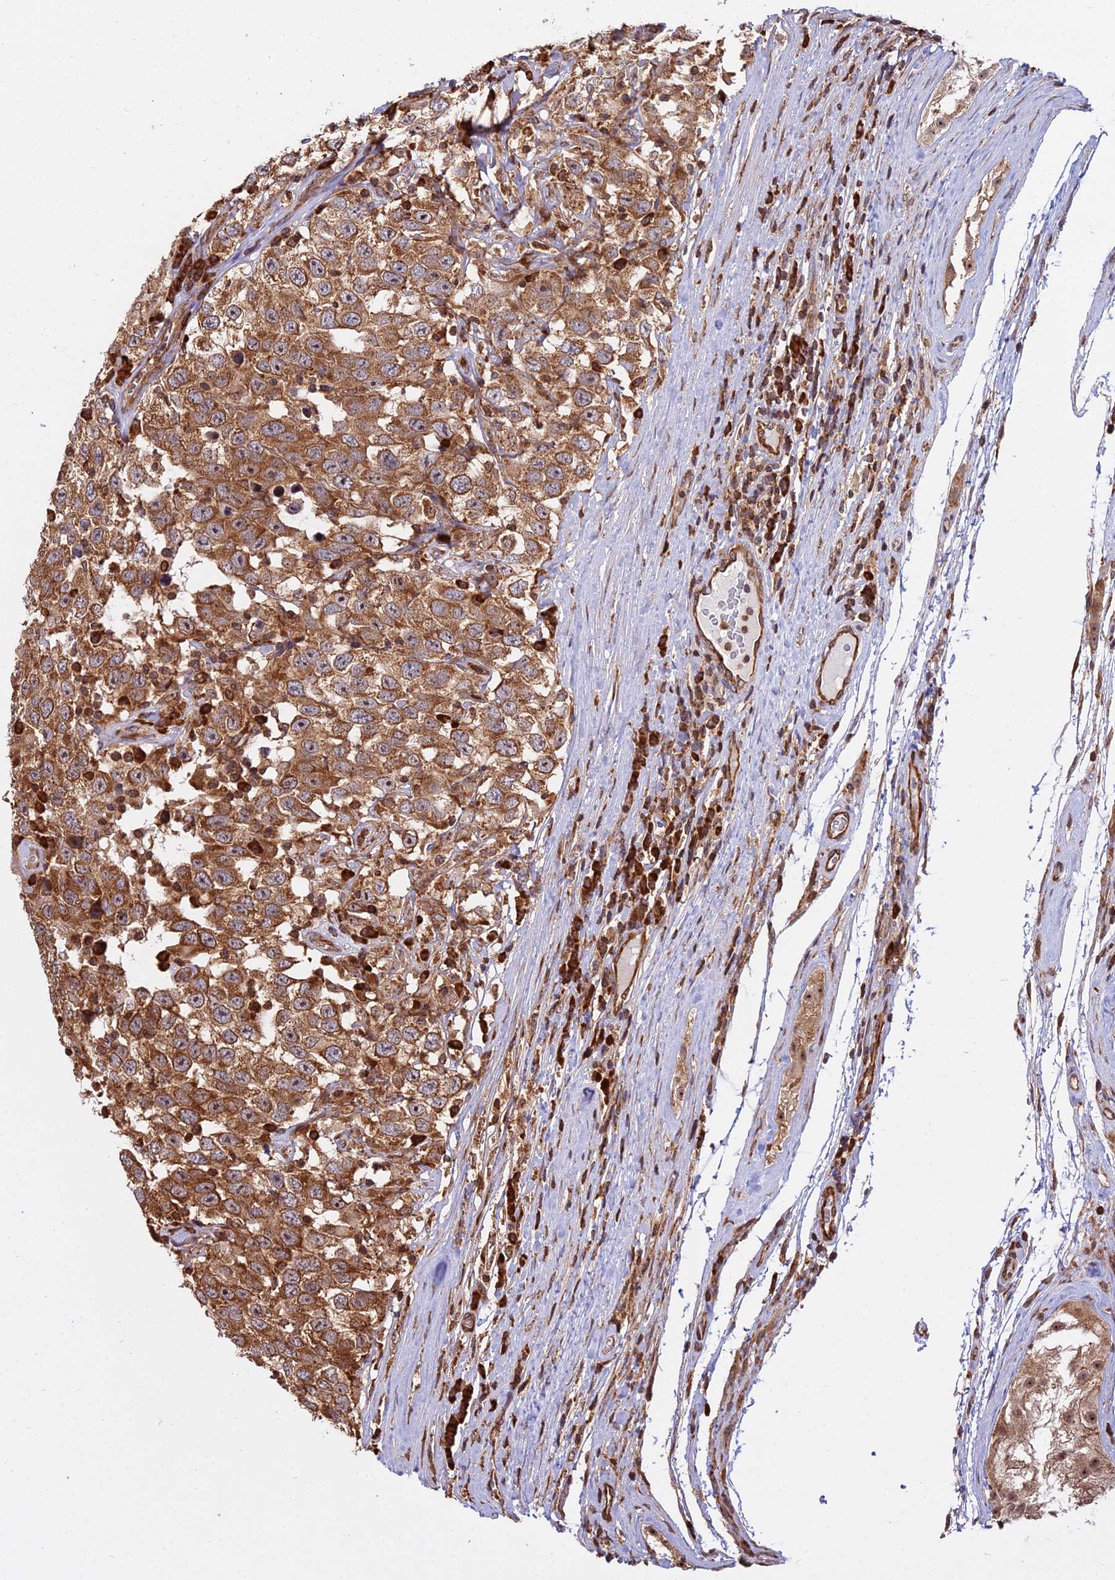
{"staining": {"intensity": "strong", "quantity": ">75%", "location": "cytoplasmic/membranous"}, "tissue": "testis cancer", "cell_type": "Tumor cells", "image_type": "cancer", "snomed": [{"axis": "morphology", "description": "Seminoma, NOS"}, {"axis": "topography", "description": "Testis"}], "caption": "IHC histopathology image of testis cancer (seminoma) stained for a protein (brown), which demonstrates high levels of strong cytoplasmic/membranous positivity in approximately >75% of tumor cells.", "gene": "RPL26", "patient": {"sex": "male", "age": 41}}